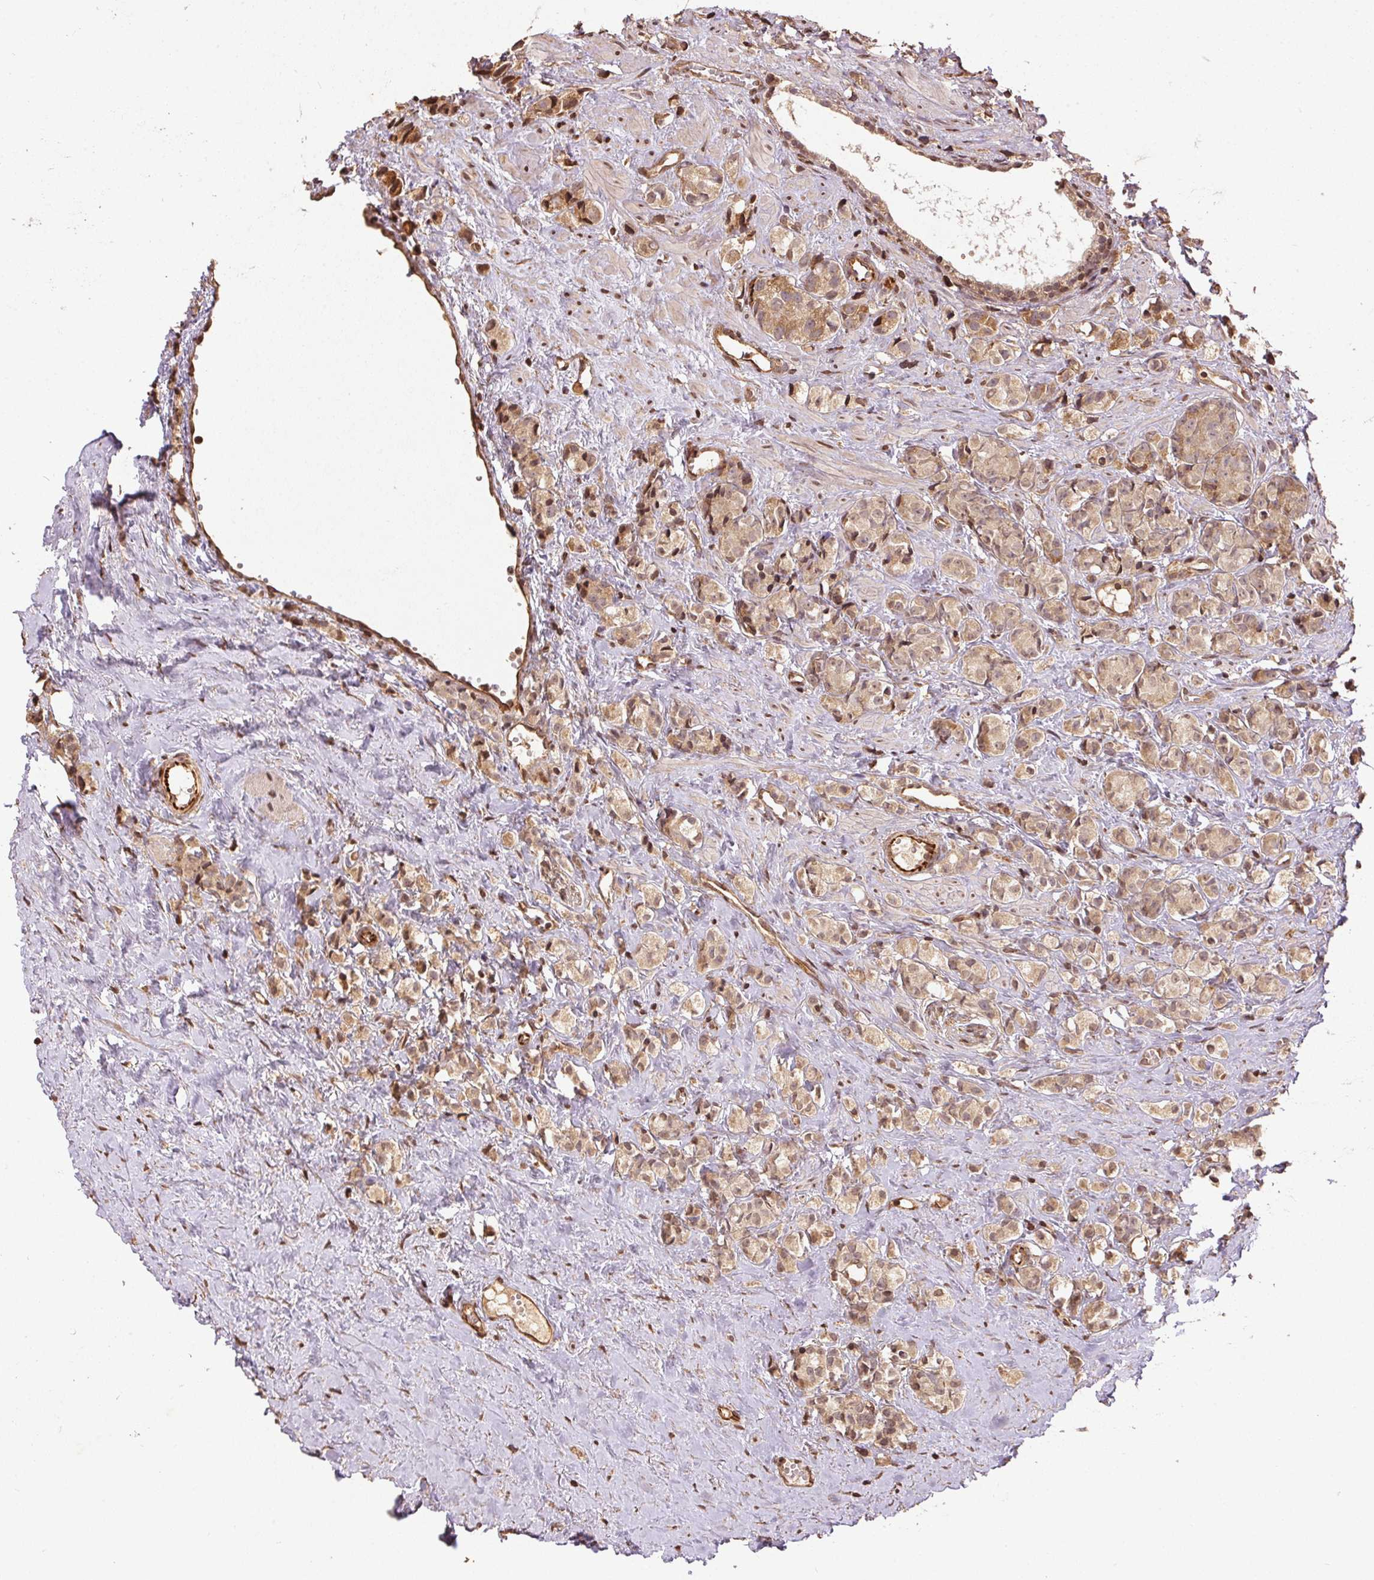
{"staining": {"intensity": "weak", "quantity": ">75%", "location": "cytoplasmic/membranous"}, "tissue": "prostate cancer", "cell_type": "Tumor cells", "image_type": "cancer", "snomed": [{"axis": "morphology", "description": "Adenocarcinoma, High grade"}, {"axis": "topography", "description": "Prostate"}], "caption": "Brown immunohistochemical staining in adenocarcinoma (high-grade) (prostate) shows weak cytoplasmic/membranous positivity in approximately >75% of tumor cells.", "gene": "SPRED2", "patient": {"sex": "male", "age": 81}}